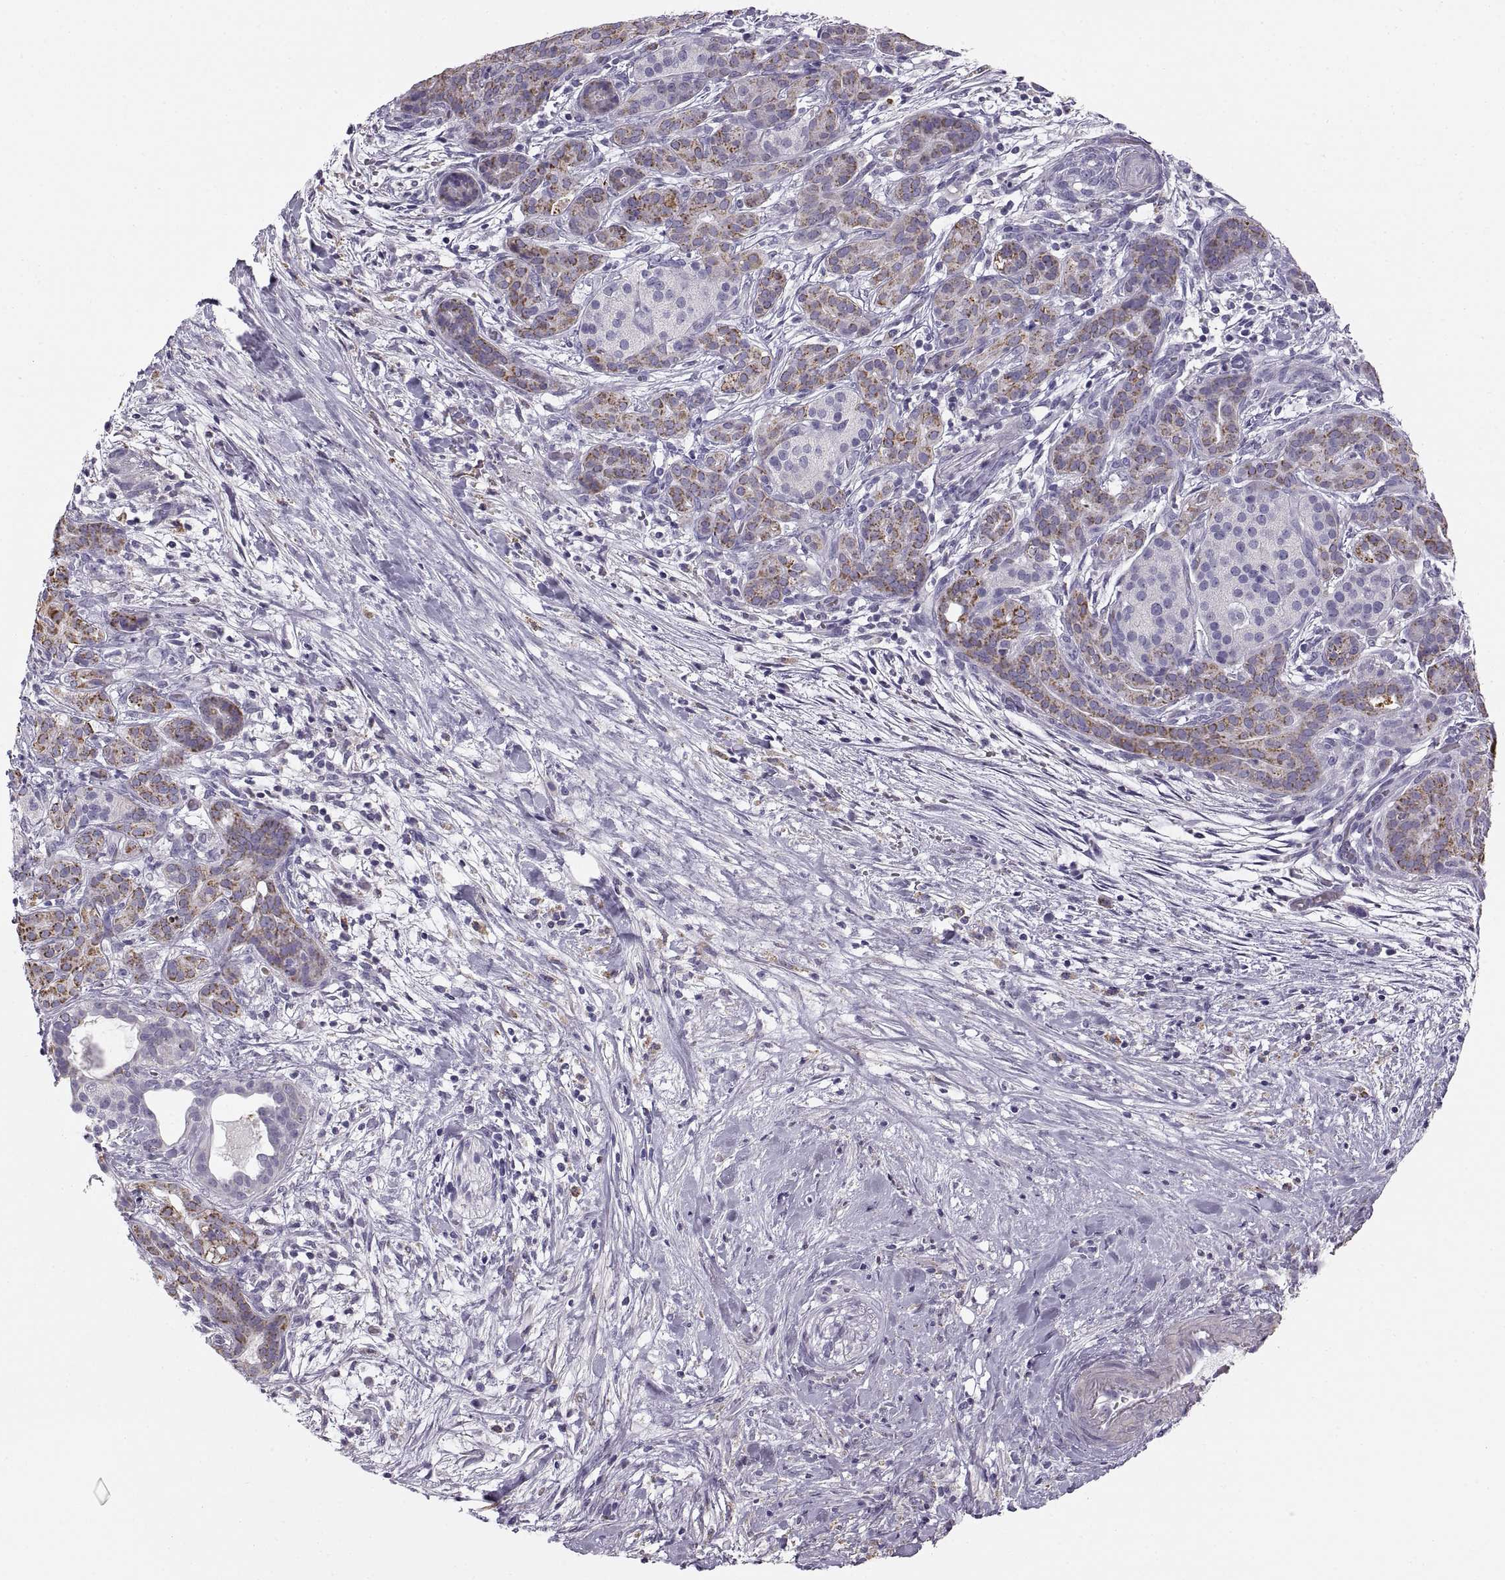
{"staining": {"intensity": "strong", "quantity": "<25%", "location": "cytoplasmic/membranous"}, "tissue": "pancreatic cancer", "cell_type": "Tumor cells", "image_type": "cancer", "snomed": [{"axis": "morphology", "description": "Adenocarcinoma, NOS"}, {"axis": "topography", "description": "Pancreas"}], "caption": "High-power microscopy captured an immunohistochemistry photomicrograph of pancreatic cancer (adenocarcinoma), revealing strong cytoplasmic/membranous positivity in about <25% of tumor cells. (Stains: DAB in brown, nuclei in blue, Microscopy: brightfield microscopy at high magnification).", "gene": "COL9A3", "patient": {"sex": "male", "age": 44}}